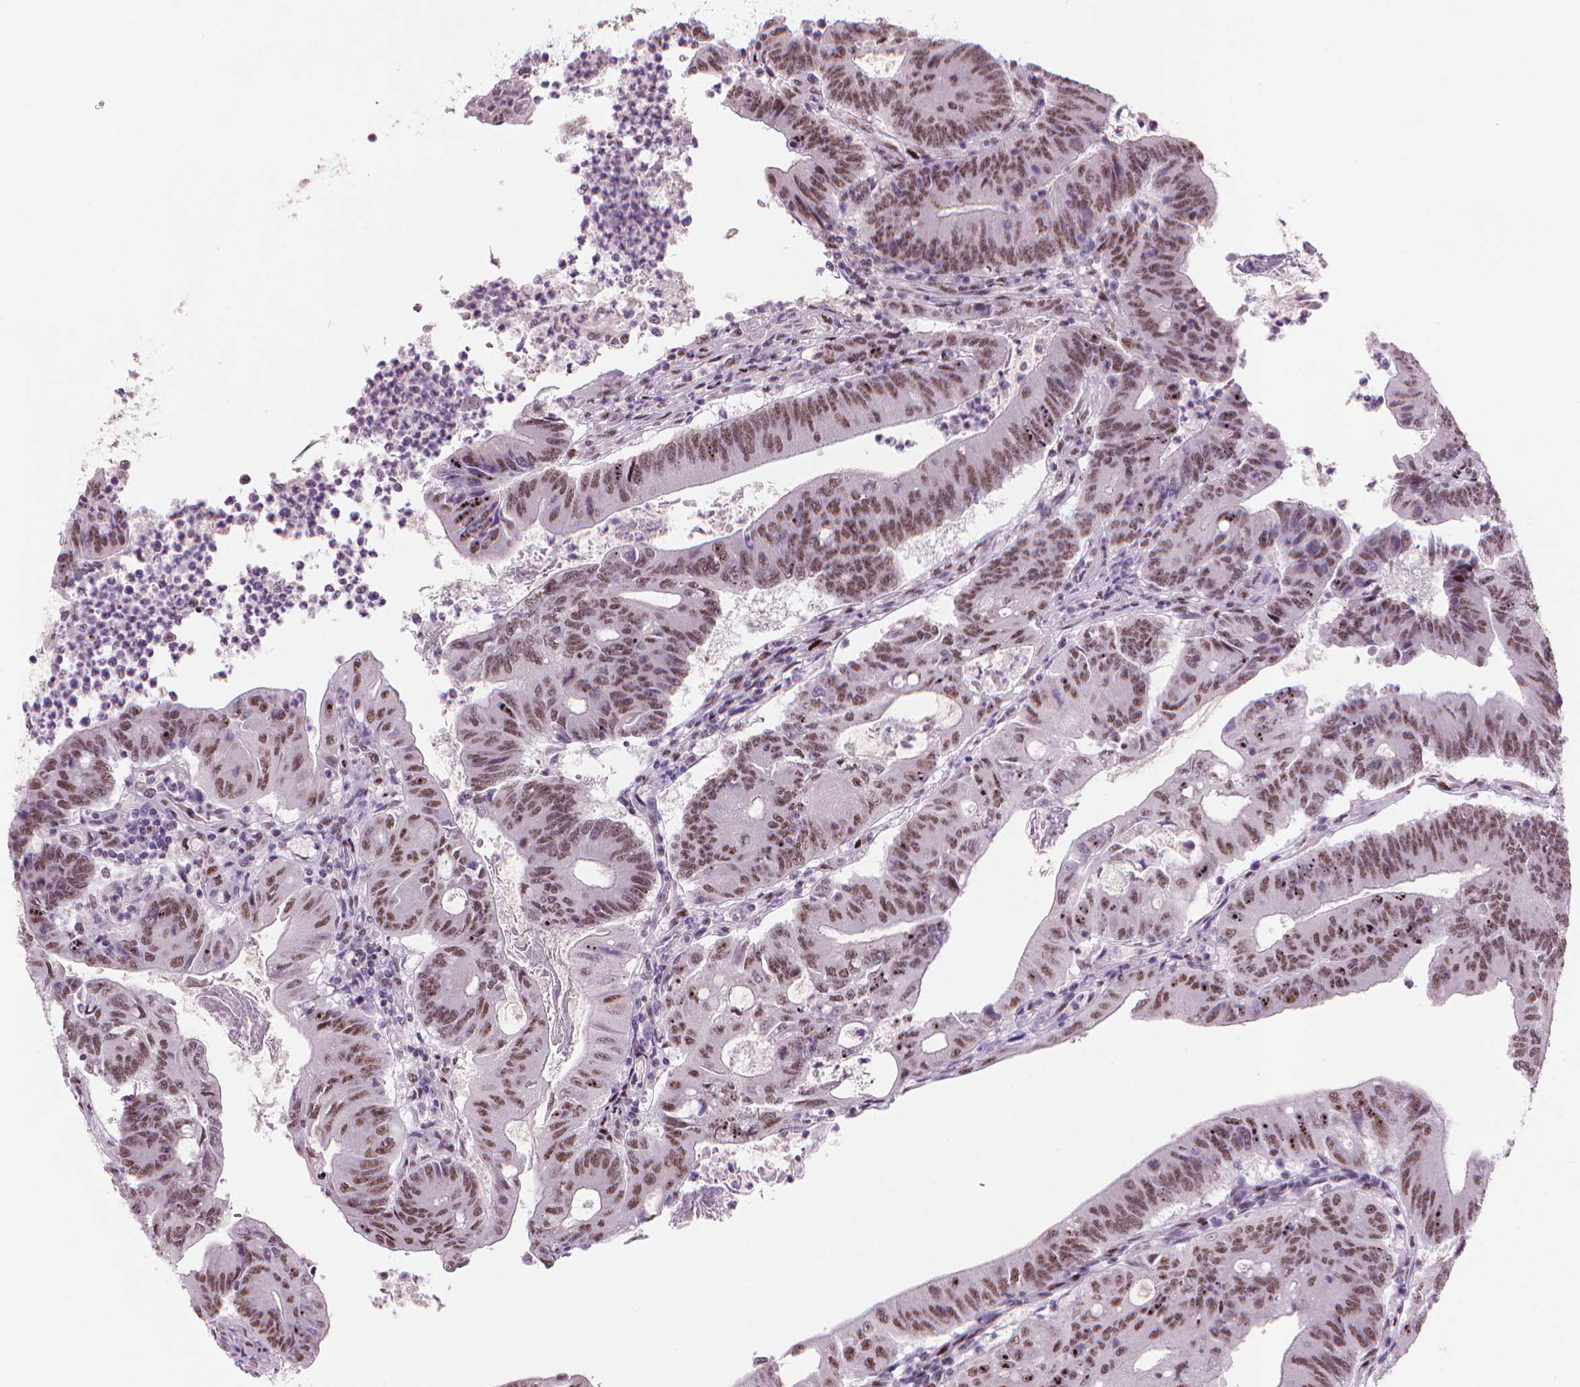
{"staining": {"intensity": "moderate", "quantity": ">75%", "location": "nuclear"}, "tissue": "colorectal cancer", "cell_type": "Tumor cells", "image_type": "cancer", "snomed": [{"axis": "morphology", "description": "Adenocarcinoma, NOS"}, {"axis": "topography", "description": "Colon"}], "caption": "Moderate nuclear expression is present in about >75% of tumor cells in adenocarcinoma (colorectal). Immunohistochemistry (ihc) stains the protein in brown and the nuclei are stained blue.", "gene": "HES7", "patient": {"sex": "female", "age": 70}}